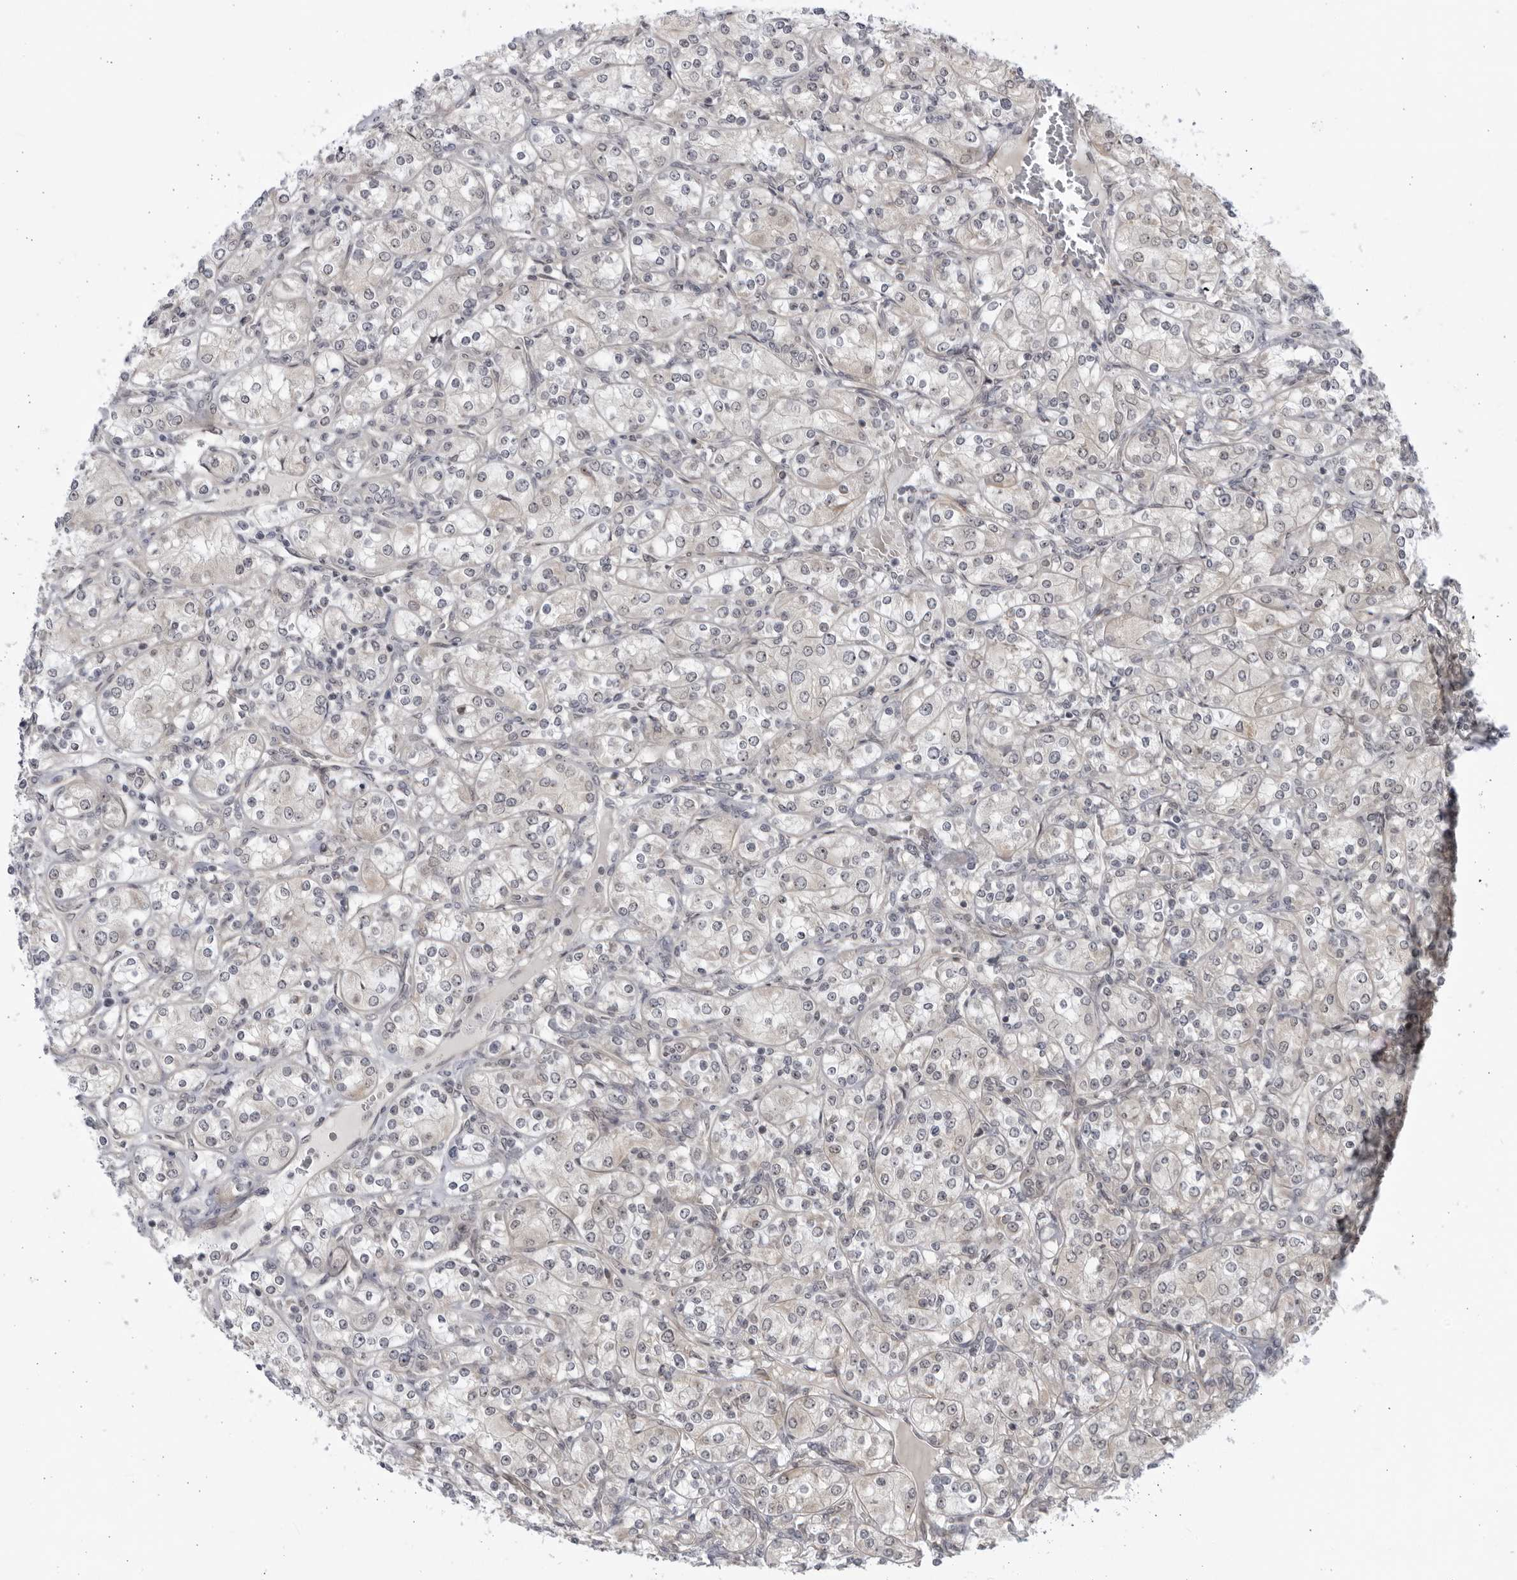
{"staining": {"intensity": "negative", "quantity": "none", "location": "none"}, "tissue": "renal cancer", "cell_type": "Tumor cells", "image_type": "cancer", "snomed": [{"axis": "morphology", "description": "Adenocarcinoma, NOS"}, {"axis": "topography", "description": "Kidney"}], "caption": "IHC micrograph of human renal cancer (adenocarcinoma) stained for a protein (brown), which shows no expression in tumor cells. (Immunohistochemistry, brightfield microscopy, high magnification).", "gene": "ITGB3BP", "patient": {"sex": "male", "age": 77}}